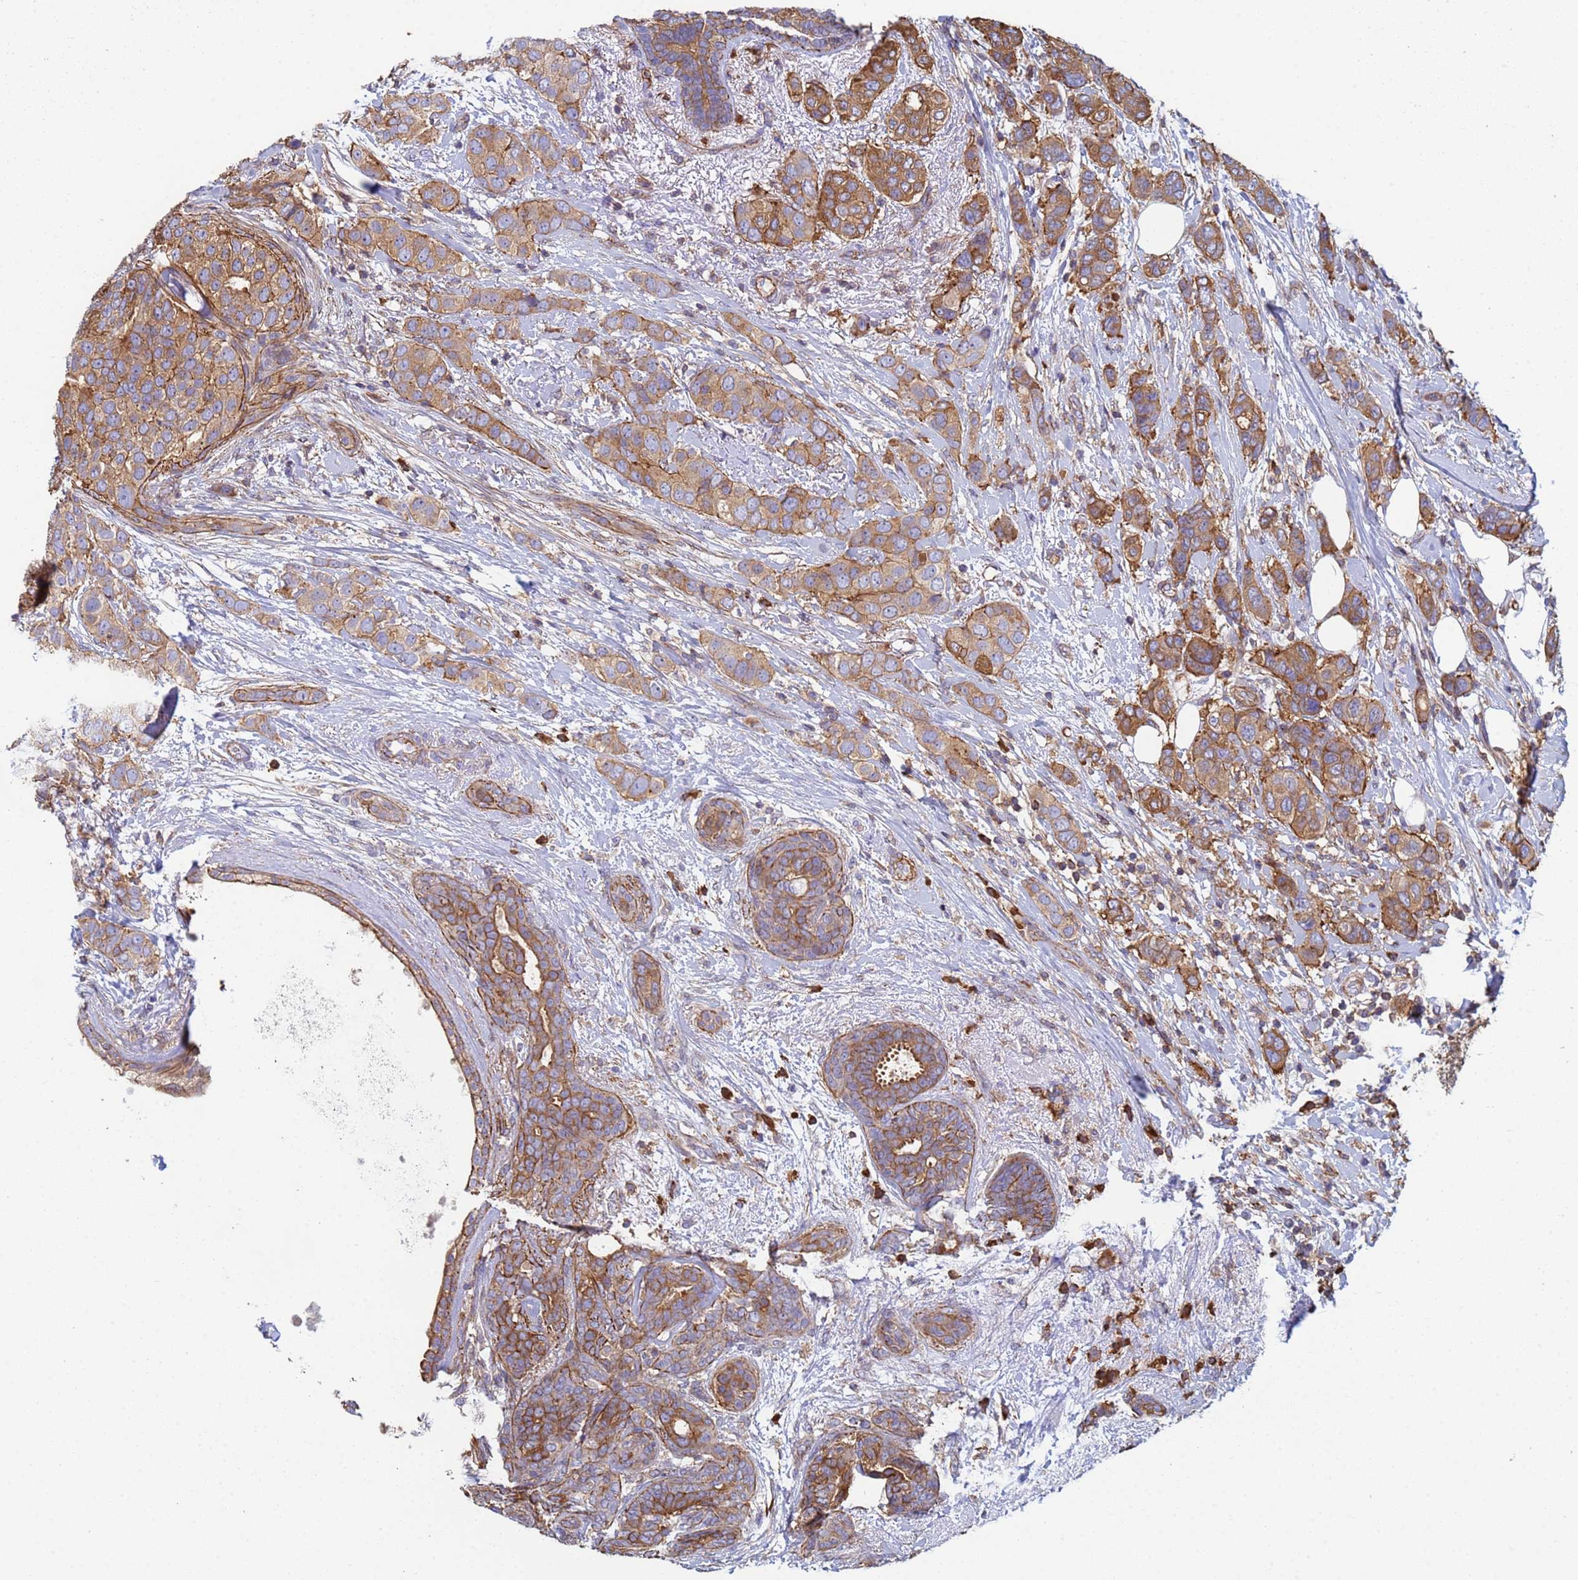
{"staining": {"intensity": "strong", "quantity": ">75%", "location": "cytoplasmic/membranous"}, "tissue": "breast cancer", "cell_type": "Tumor cells", "image_type": "cancer", "snomed": [{"axis": "morphology", "description": "Lobular carcinoma"}, {"axis": "topography", "description": "Breast"}], "caption": "The histopathology image demonstrates immunohistochemical staining of lobular carcinoma (breast). There is strong cytoplasmic/membranous expression is appreciated in about >75% of tumor cells. (brown staining indicates protein expression, while blue staining denotes nuclei).", "gene": "ZNG1B", "patient": {"sex": "female", "age": 51}}